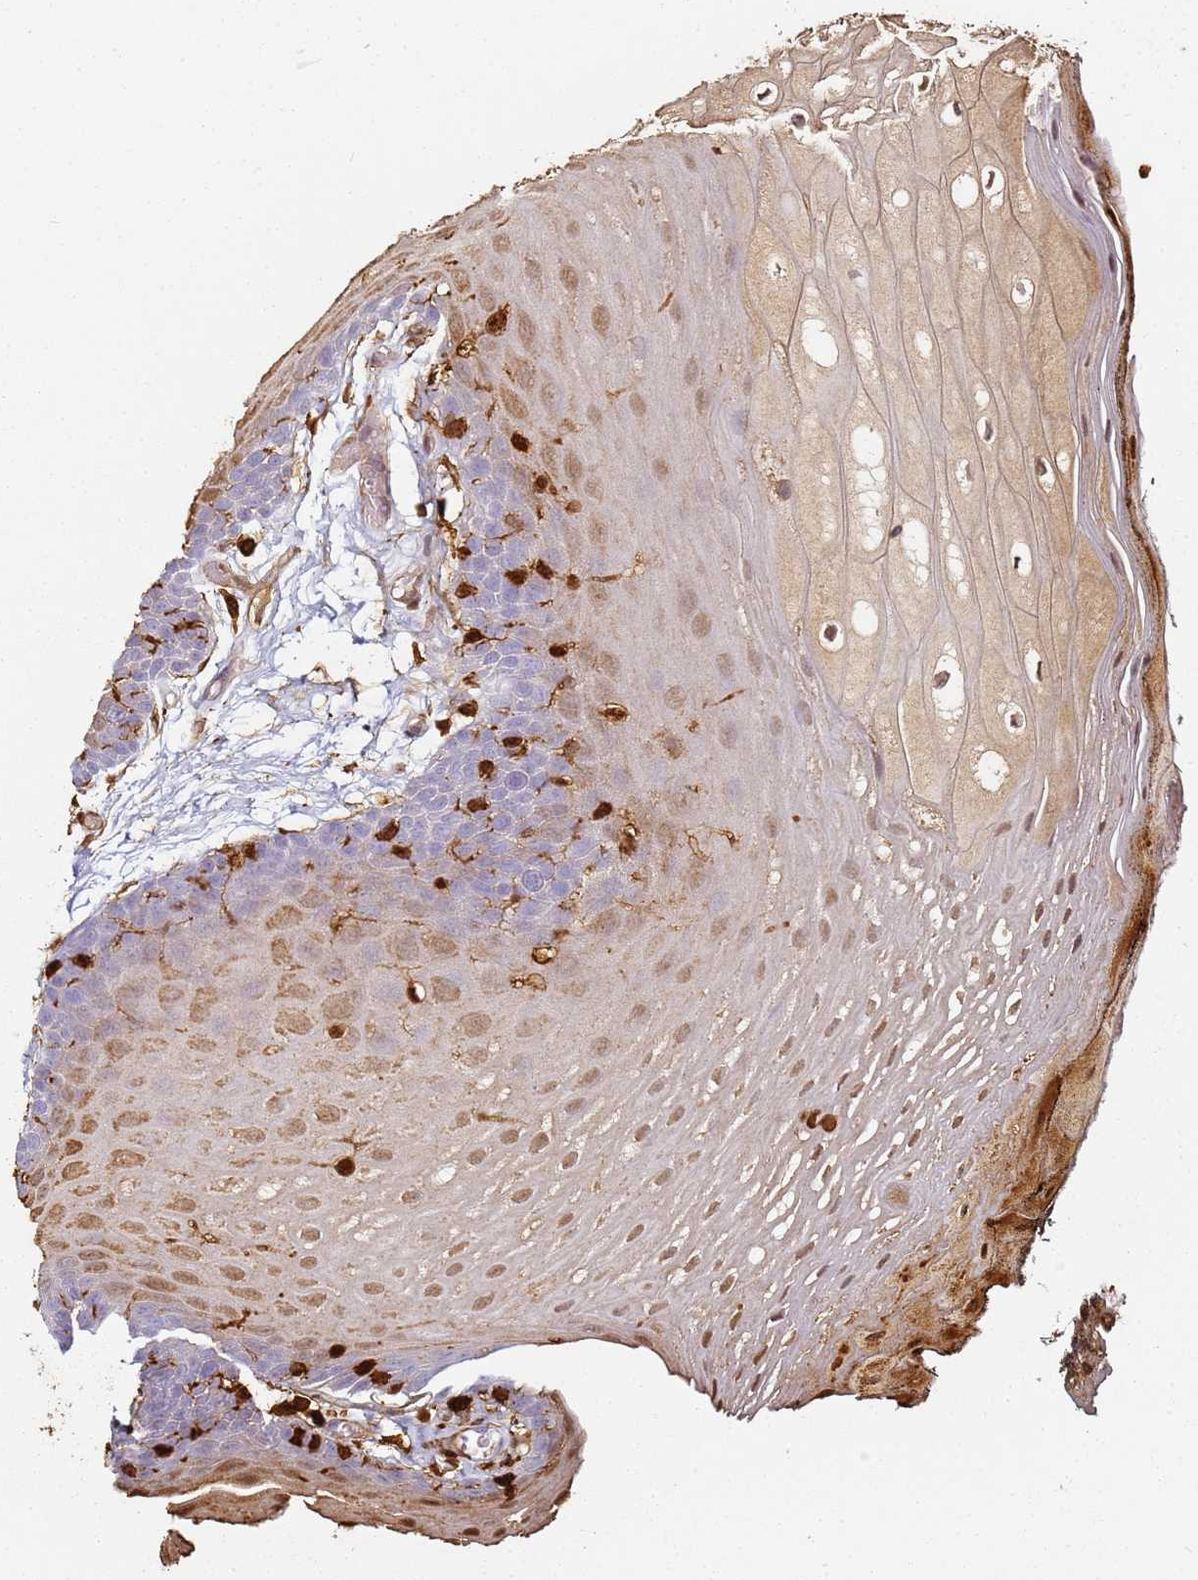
{"staining": {"intensity": "strong", "quantity": "<25%", "location": "cytoplasmic/membranous,nuclear"}, "tissue": "oral mucosa", "cell_type": "Squamous epithelial cells", "image_type": "normal", "snomed": [{"axis": "morphology", "description": "Normal tissue, NOS"}, {"axis": "morphology", "description": "Squamous cell carcinoma, NOS"}, {"axis": "topography", "description": "Oral tissue"}, {"axis": "topography", "description": "Head-Neck"}], "caption": "Immunohistochemistry staining of benign oral mucosa, which demonstrates medium levels of strong cytoplasmic/membranous,nuclear expression in approximately <25% of squamous epithelial cells indicating strong cytoplasmic/membranous,nuclear protein expression. The staining was performed using DAB (3,3'-diaminobenzidine) (brown) for protein detection and nuclei were counterstained in hematoxylin (blue).", "gene": "S100A4", "patient": {"sex": "female", "age": 81}}